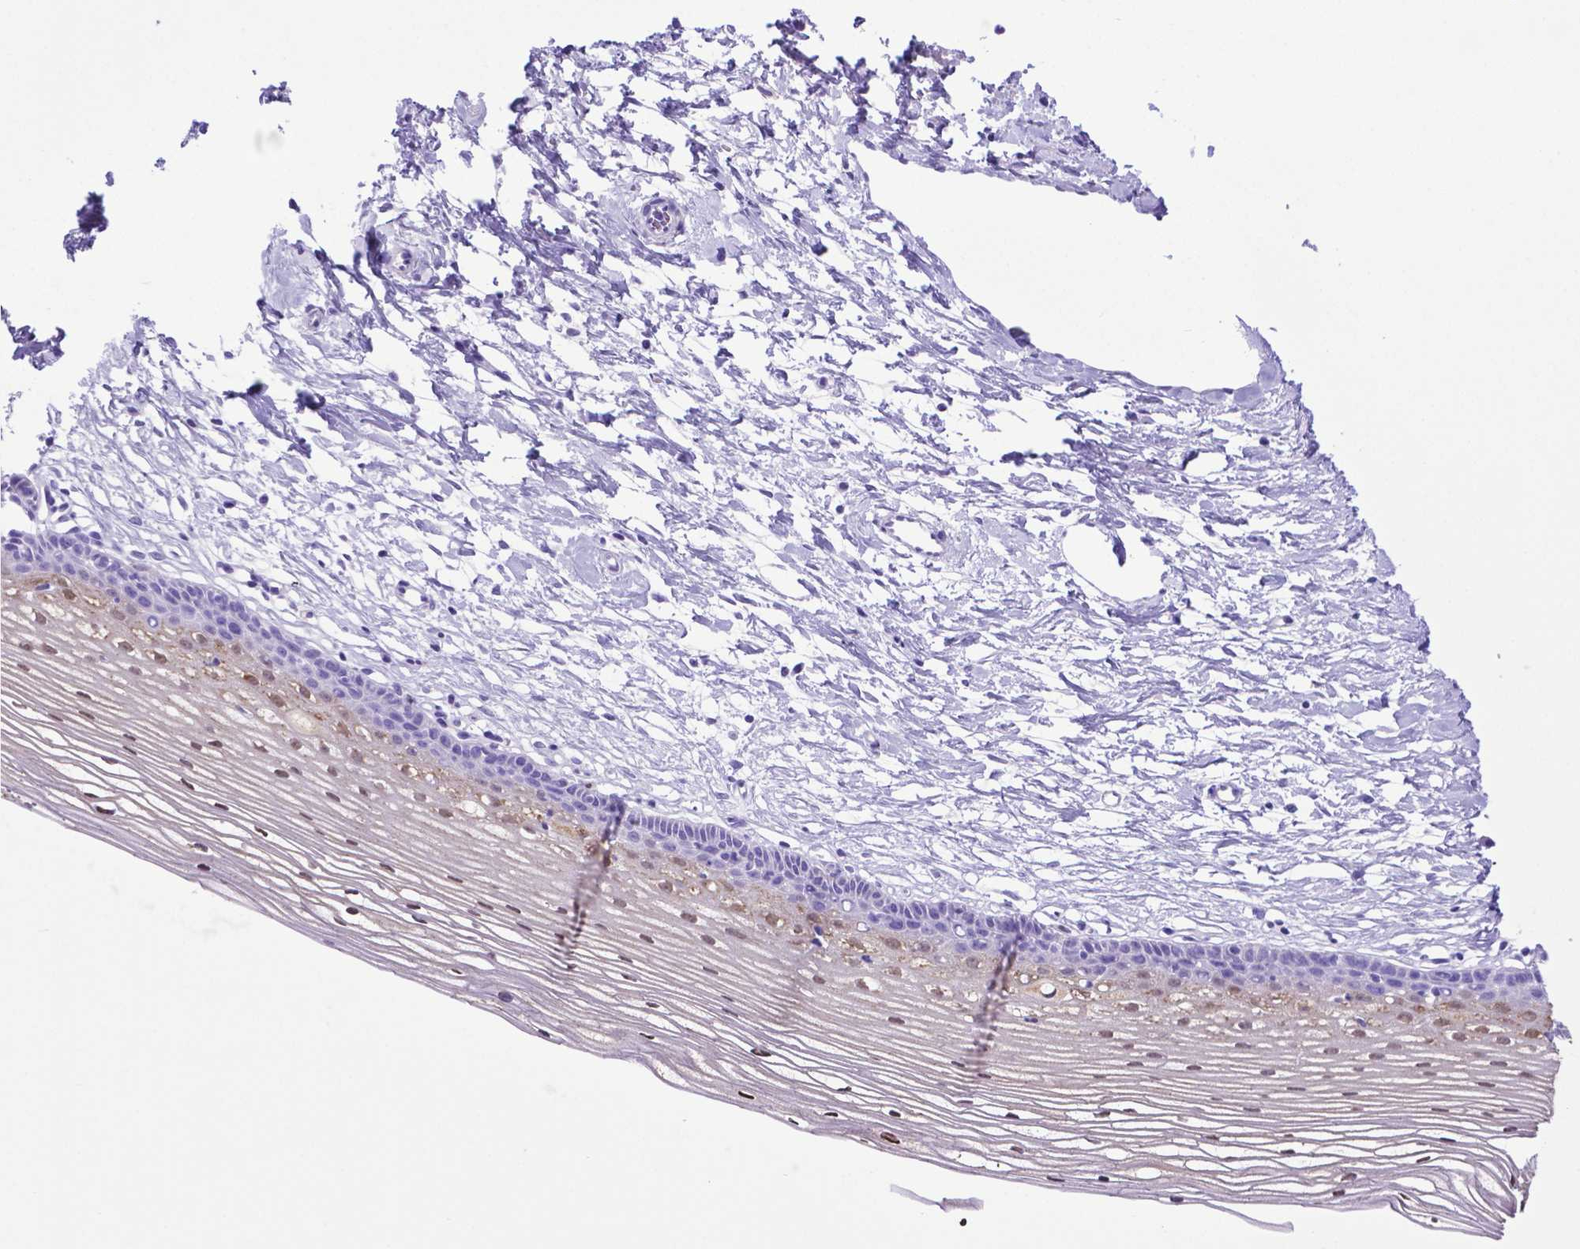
{"staining": {"intensity": "negative", "quantity": "none", "location": "none"}, "tissue": "cervix", "cell_type": "Glandular cells", "image_type": "normal", "snomed": [{"axis": "morphology", "description": "Normal tissue, NOS"}, {"axis": "topography", "description": "Cervix"}], "caption": "Cervix was stained to show a protein in brown. There is no significant expression in glandular cells.", "gene": "LZTR1", "patient": {"sex": "female", "age": 40}}